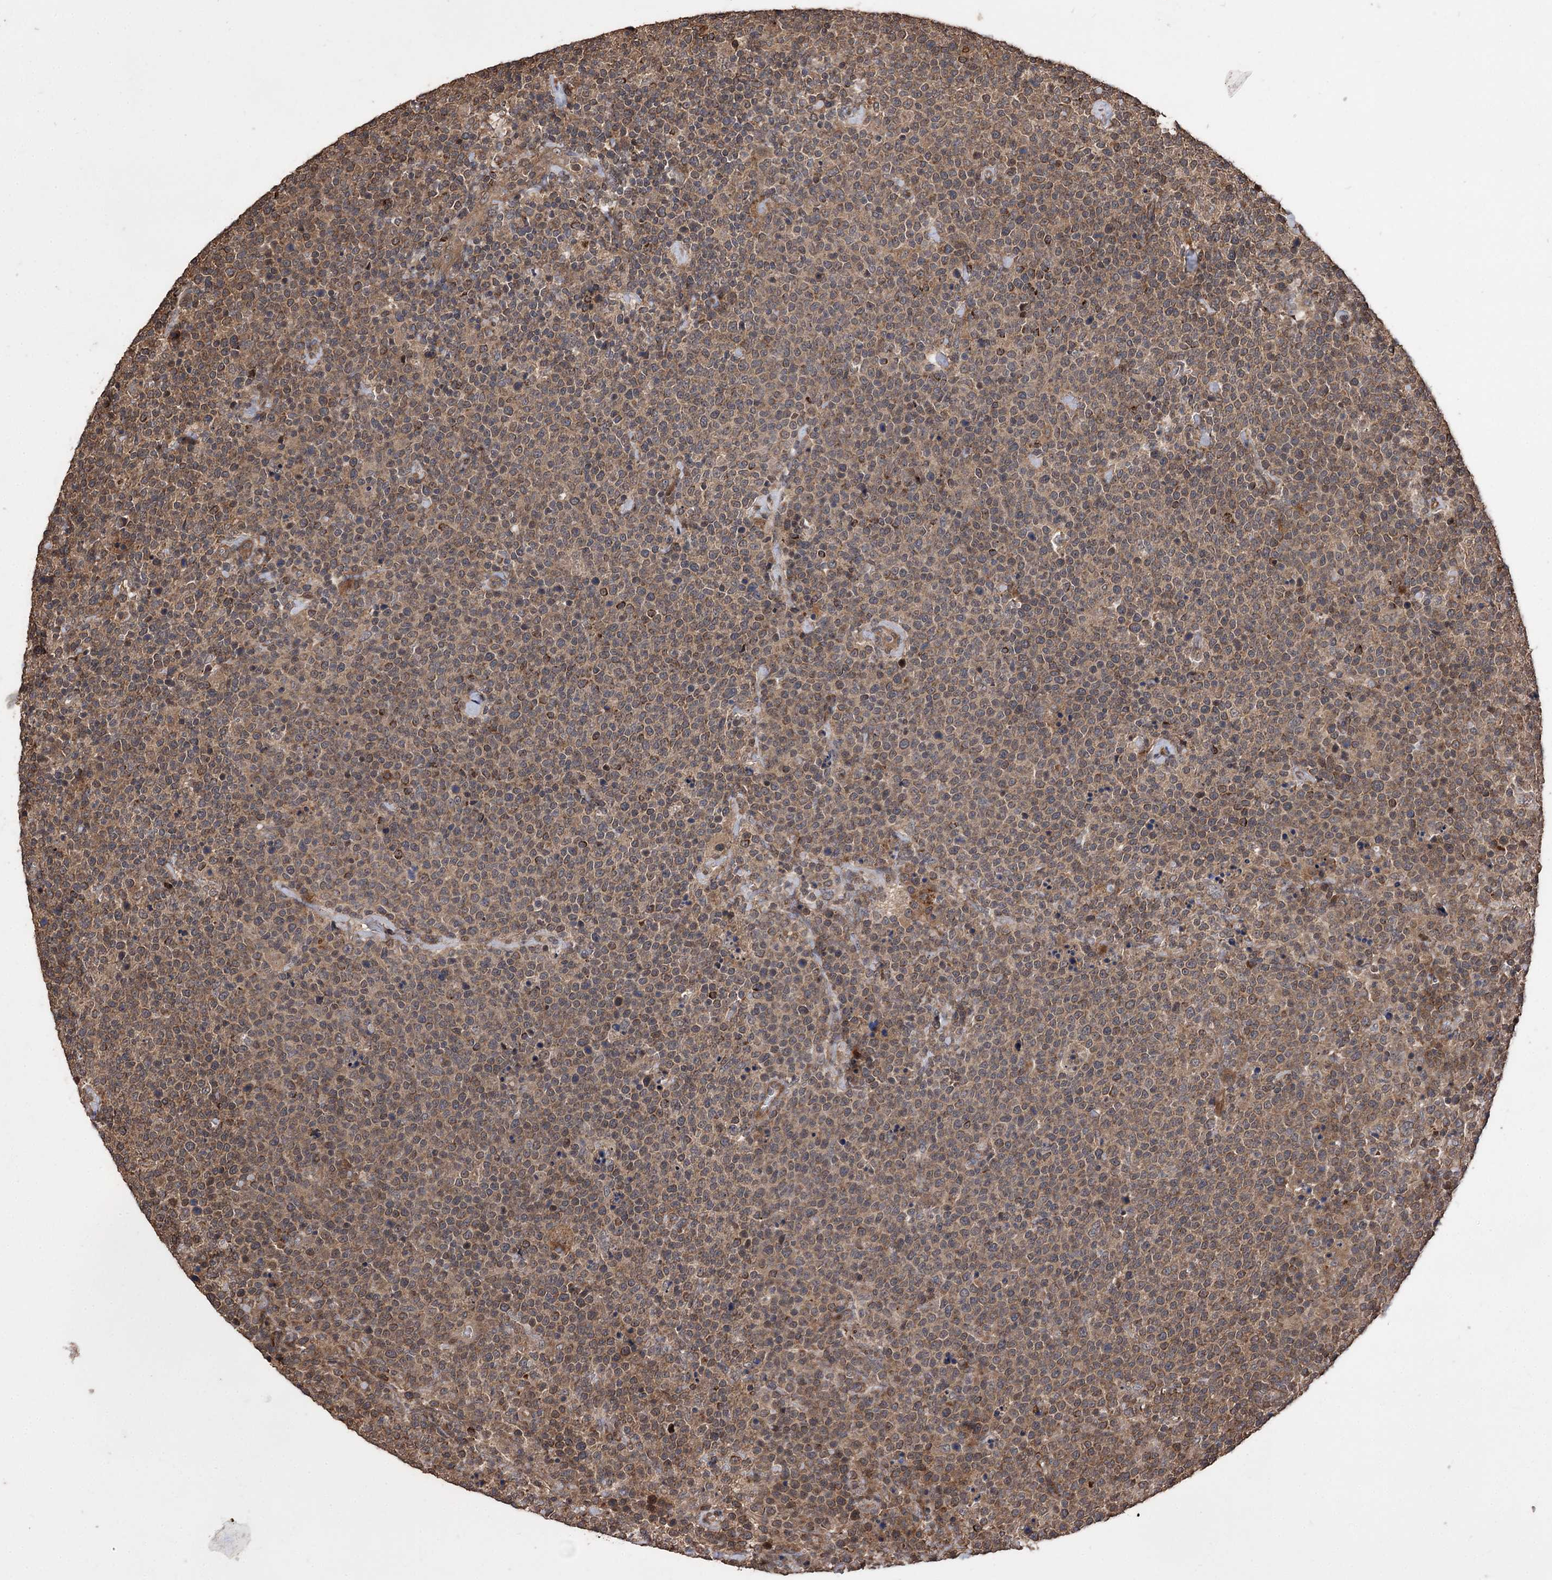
{"staining": {"intensity": "moderate", "quantity": "25%-75%", "location": "cytoplasmic/membranous"}, "tissue": "lymphoma", "cell_type": "Tumor cells", "image_type": "cancer", "snomed": [{"axis": "morphology", "description": "Malignant lymphoma, non-Hodgkin's type, High grade"}, {"axis": "topography", "description": "Lymph node"}], "caption": "Brown immunohistochemical staining in human lymphoma reveals moderate cytoplasmic/membranous staining in about 25%-75% of tumor cells.", "gene": "RASSF3", "patient": {"sex": "male", "age": 61}}